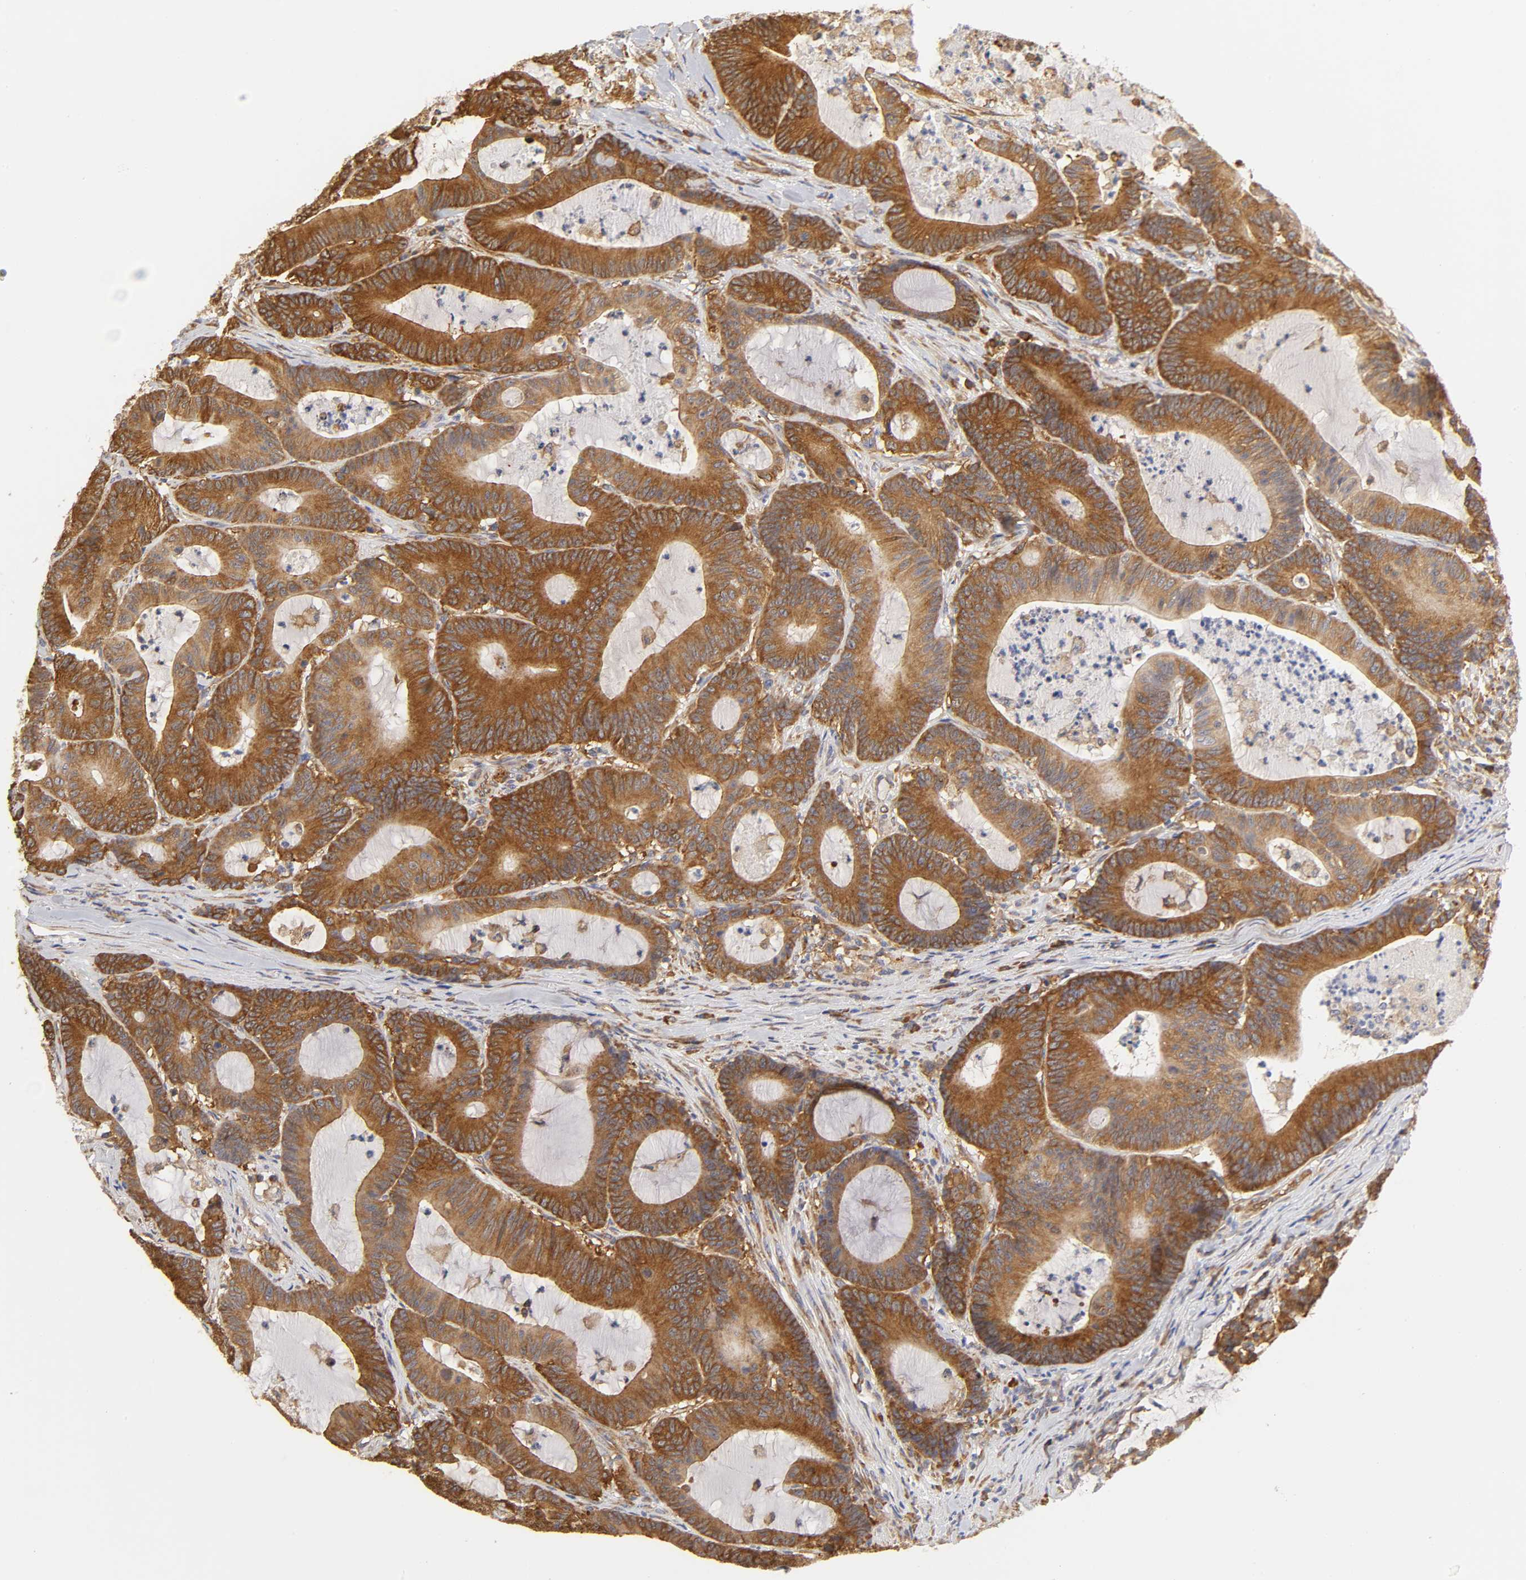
{"staining": {"intensity": "strong", "quantity": ">75%", "location": "cytoplasmic/membranous"}, "tissue": "colorectal cancer", "cell_type": "Tumor cells", "image_type": "cancer", "snomed": [{"axis": "morphology", "description": "Adenocarcinoma, NOS"}, {"axis": "topography", "description": "Colon"}], "caption": "Colorectal adenocarcinoma was stained to show a protein in brown. There is high levels of strong cytoplasmic/membranous staining in about >75% of tumor cells.", "gene": "RPL14", "patient": {"sex": "female", "age": 84}}